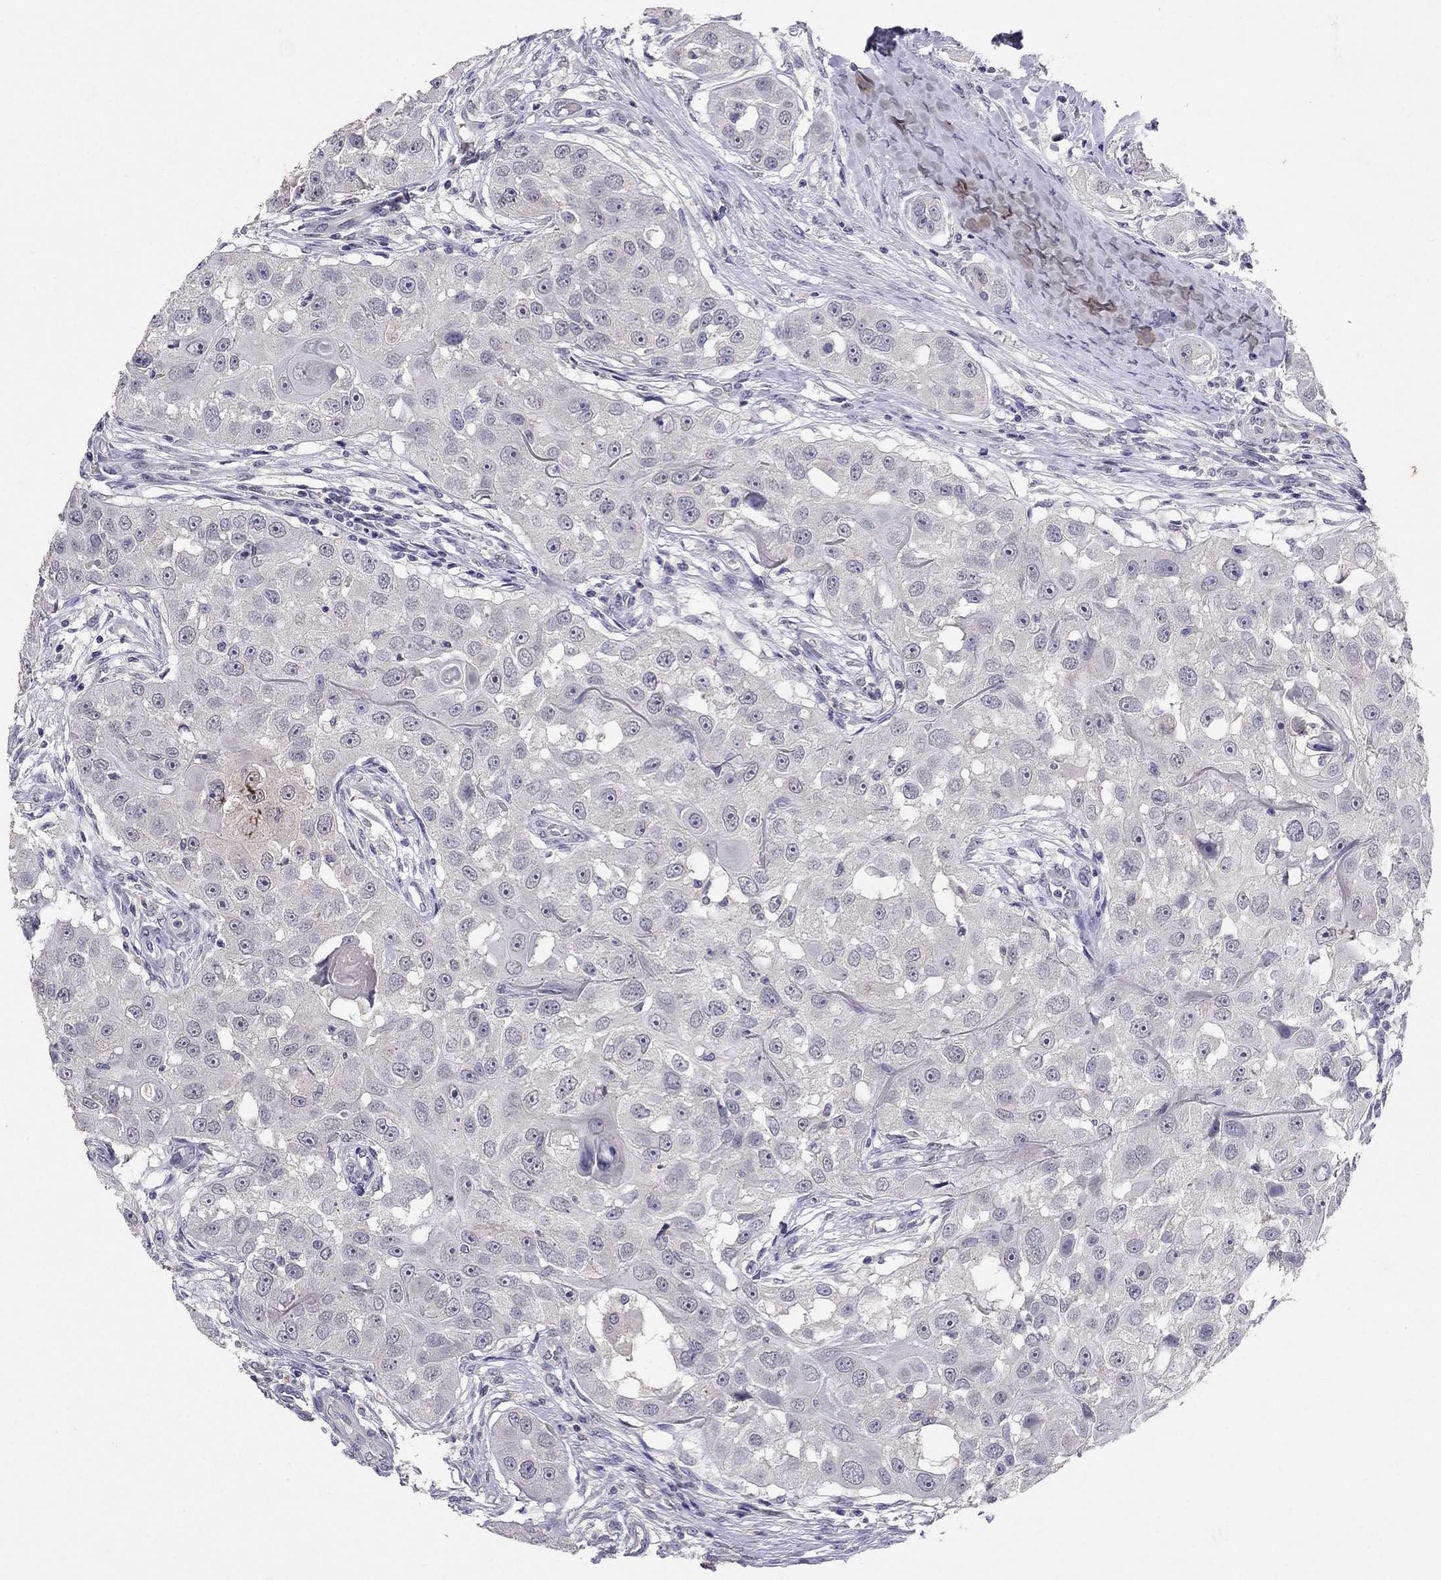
{"staining": {"intensity": "negative", "quantity": "none", "location": "none"}, "tissue": "head and neck cancer", "cell_type": "Tumor cells", "image_type": "cancer", "snomed": [{"axis": "morphology", "description": "Squamous cell carcinoma, NOS"}, {"axis": "topography", "description": "Head-Neck"}], "caption": "Image shows no significant protein staining in tumor cells of head and neck cancer (squamous cell carcinoma).", "gene": "FST", "patient": {"sex": "male", "age": 51}}